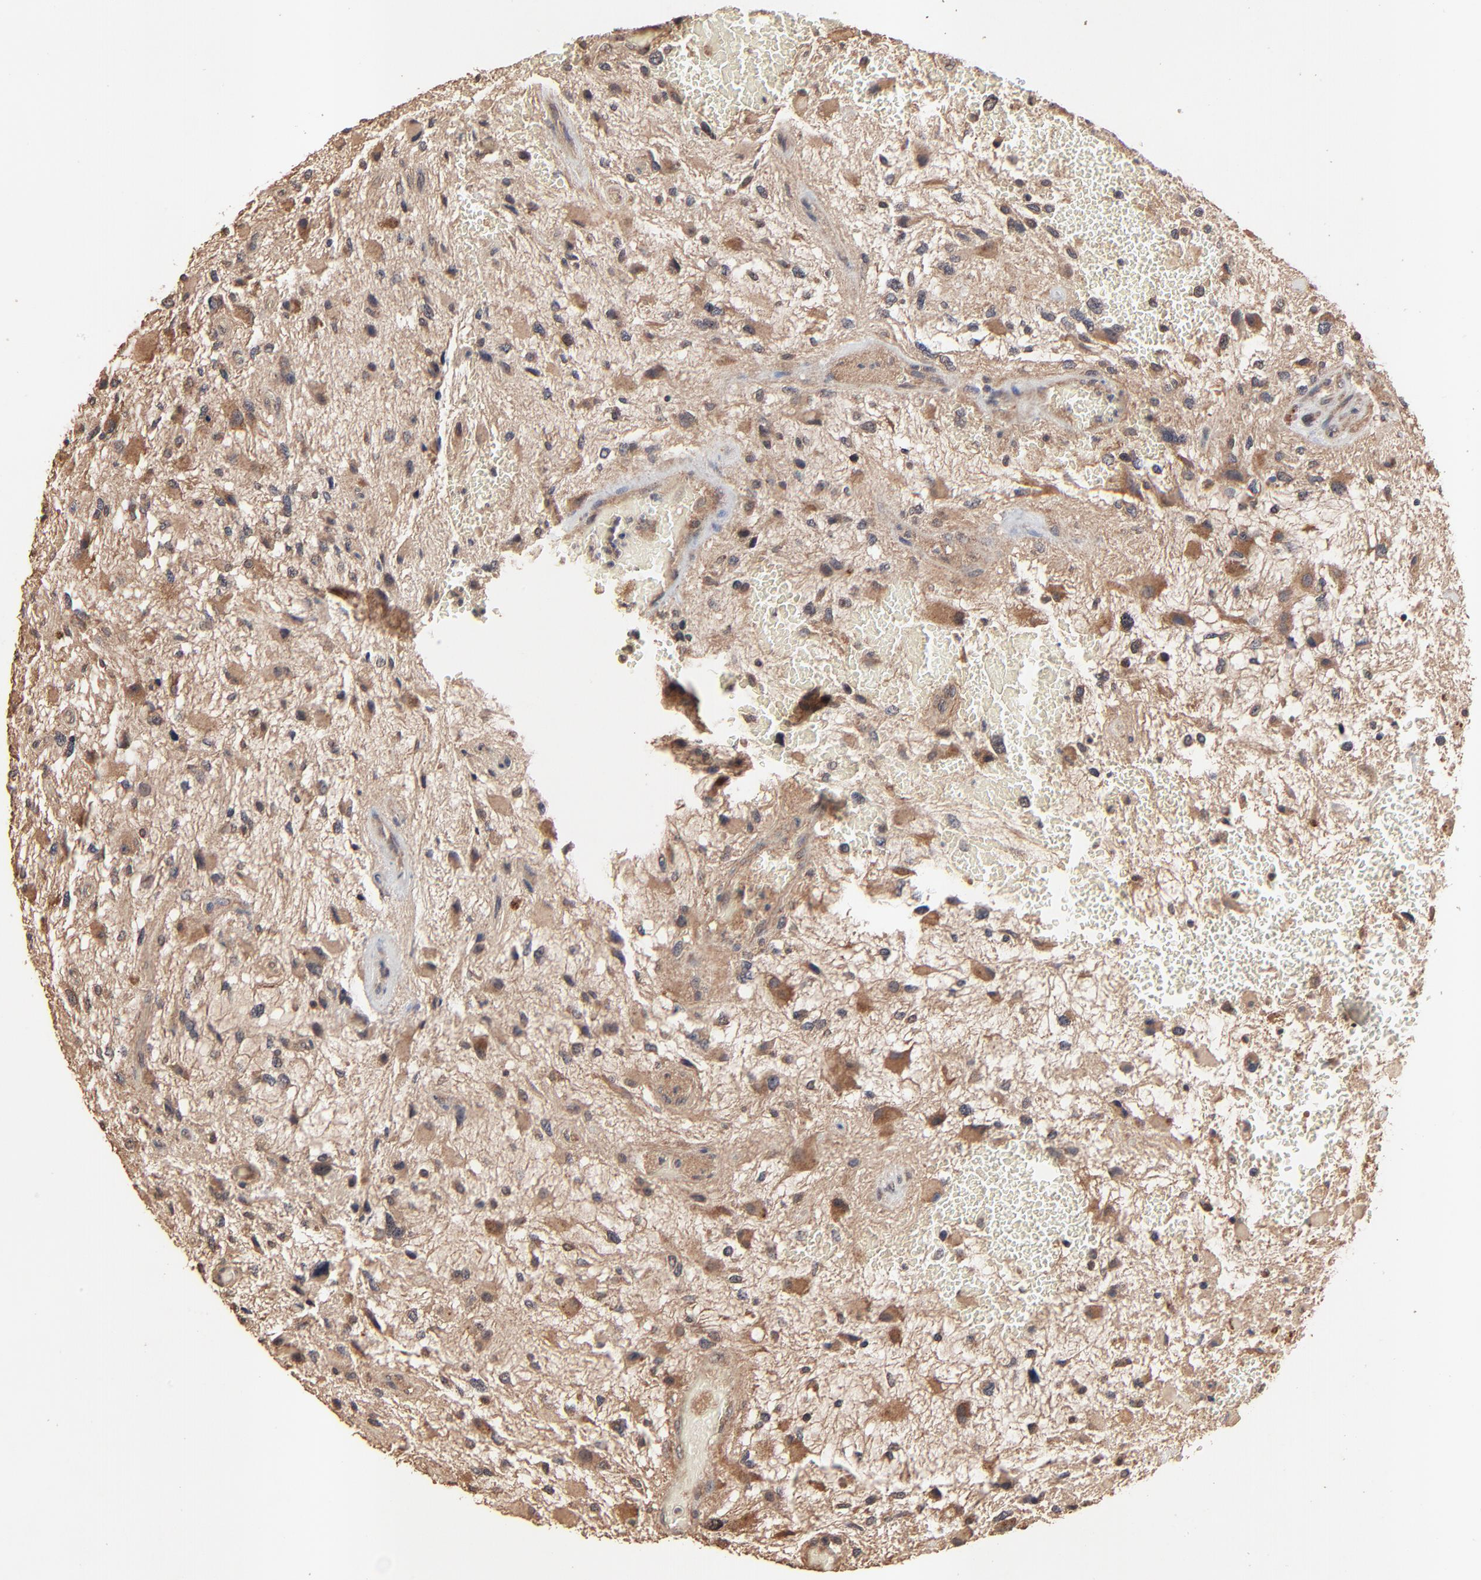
{"staining": {"intensity": "moderate", "quantity": ">75%", "location": "cytoplasmic/membranous"}, "tissue": "glioma", "cell_type": "Tumor cells", "image_type": "cancer", "snomed": [{"axis": "morphology", "description": "Glioma, malignant, High grade"}, {"axis": "topography", "description": "Brain"}], "caption": "Glioma stained with IHC displays moderate cytoplasmic/membranous positivity in approximately >75% of tumor cells. The staining was performed using DAB (3,3'-diaminobenzidine), with brown indicating positive protein expression. Nuclei are stained blue with hematoxylin.", "gene": "FAM227A", "patient": {"sex": "female", "age": 60}}